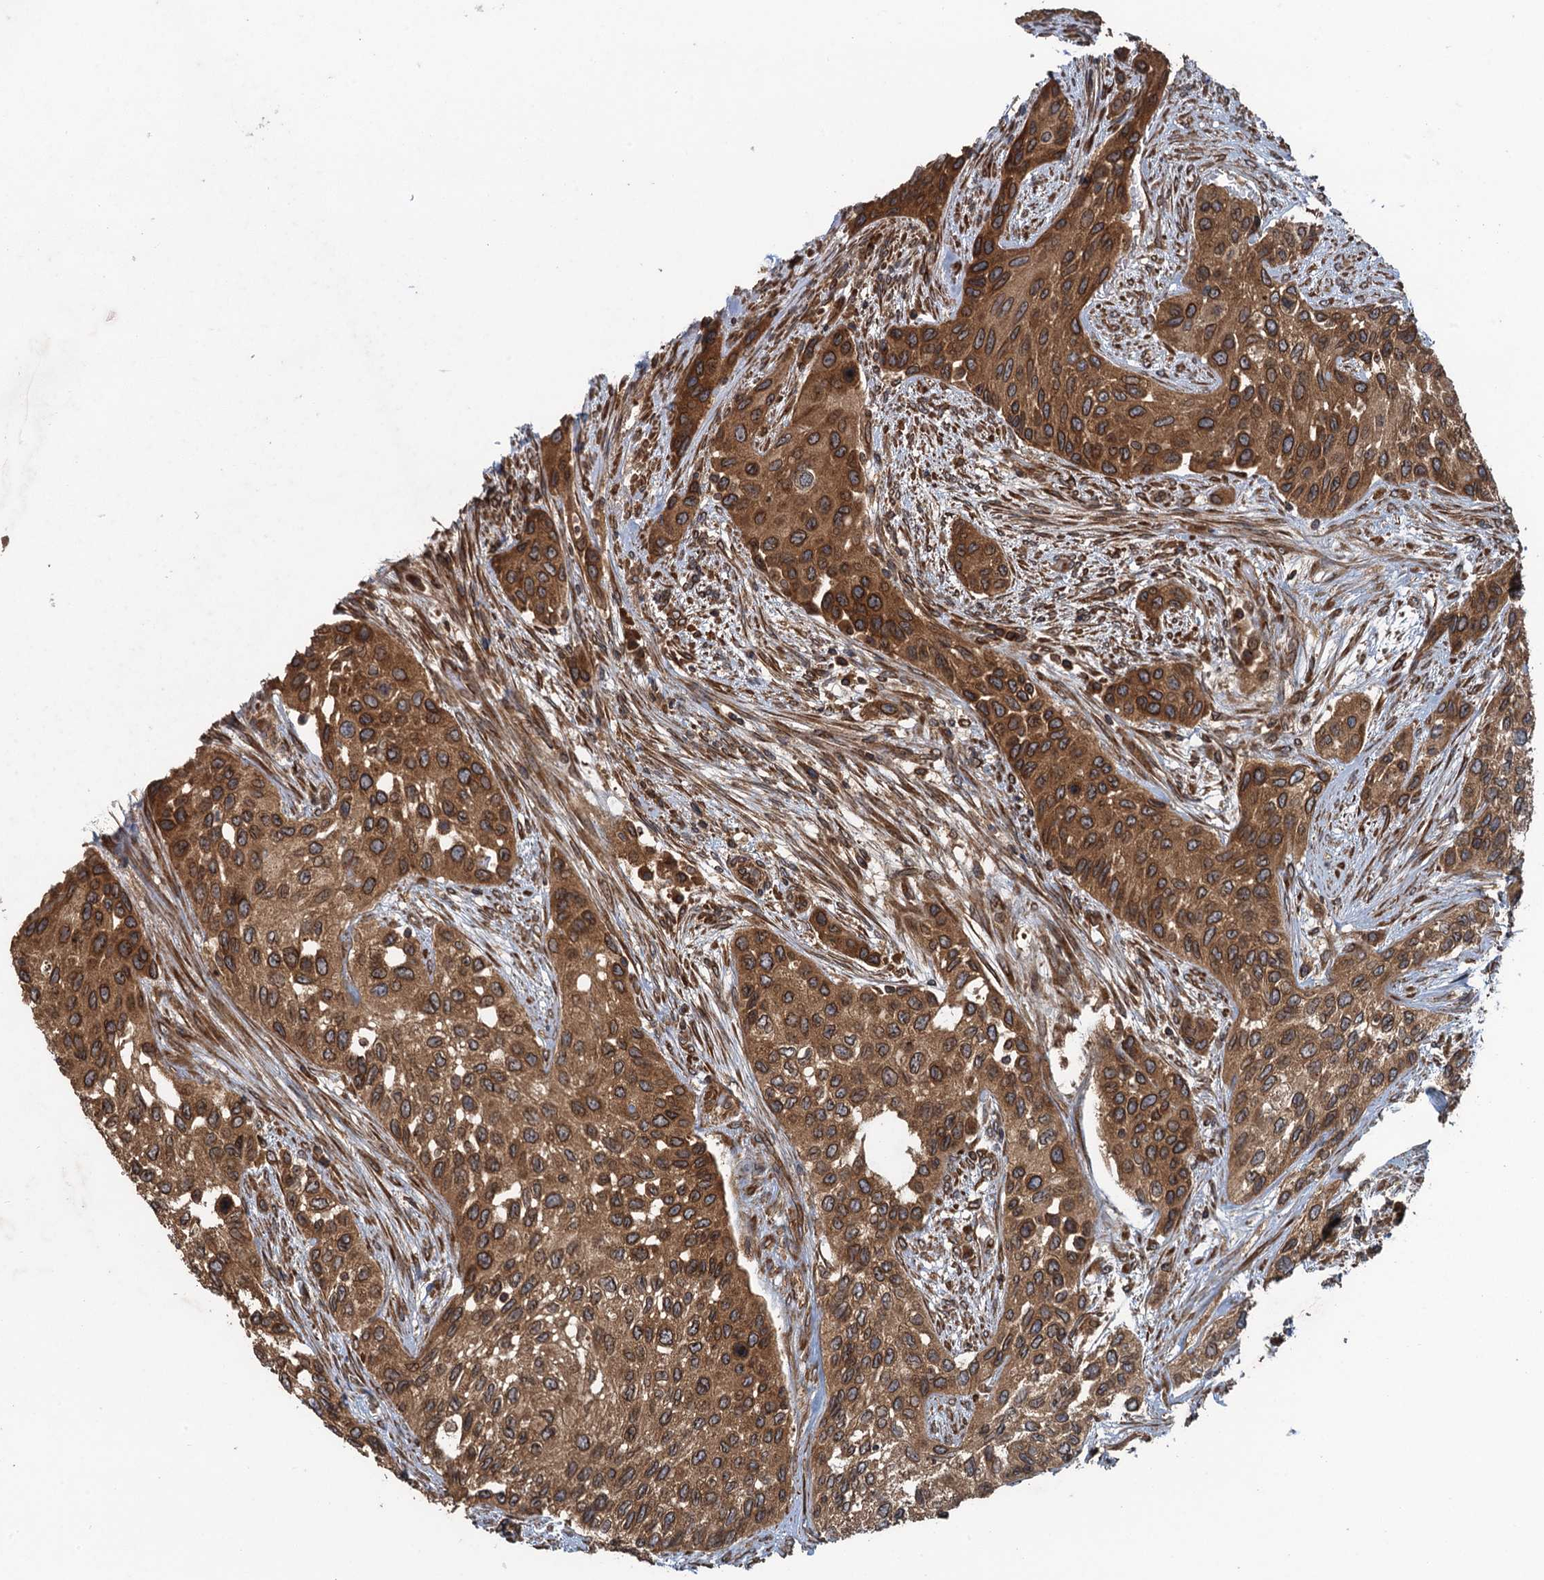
{"staining": {"intensity": "moderate", "quantity": ">75%", "location": "cytoplasmic/membranous,nuclear"}, "tissue": "urothelial cancer", "cell_type": "Tumor cells", "image_type": "cancer", "snomed": [{"axis": "morphology", "description": "Normal tissue, NOS"}, {"axis": "morphology", "description": "Urothelial carcinoma, High grade"}, {"axis": "topography", "description": "Vascular tissue"}, {"axis": "topography", "description": "Urinary bladder"}], "caption": "IHC image of neoplastic tissue: urothelial carcinoma (high-grade) stained using IHC displays medium levels of moderate protein expression localized specifically in the cytoplasmic/membranous and nuclear of tumor cells, appearing as a cytoplasmic/membranous and nuclear brown color.", "gene": "GLE1", "patient": {"sex": "female", "age": 56}}